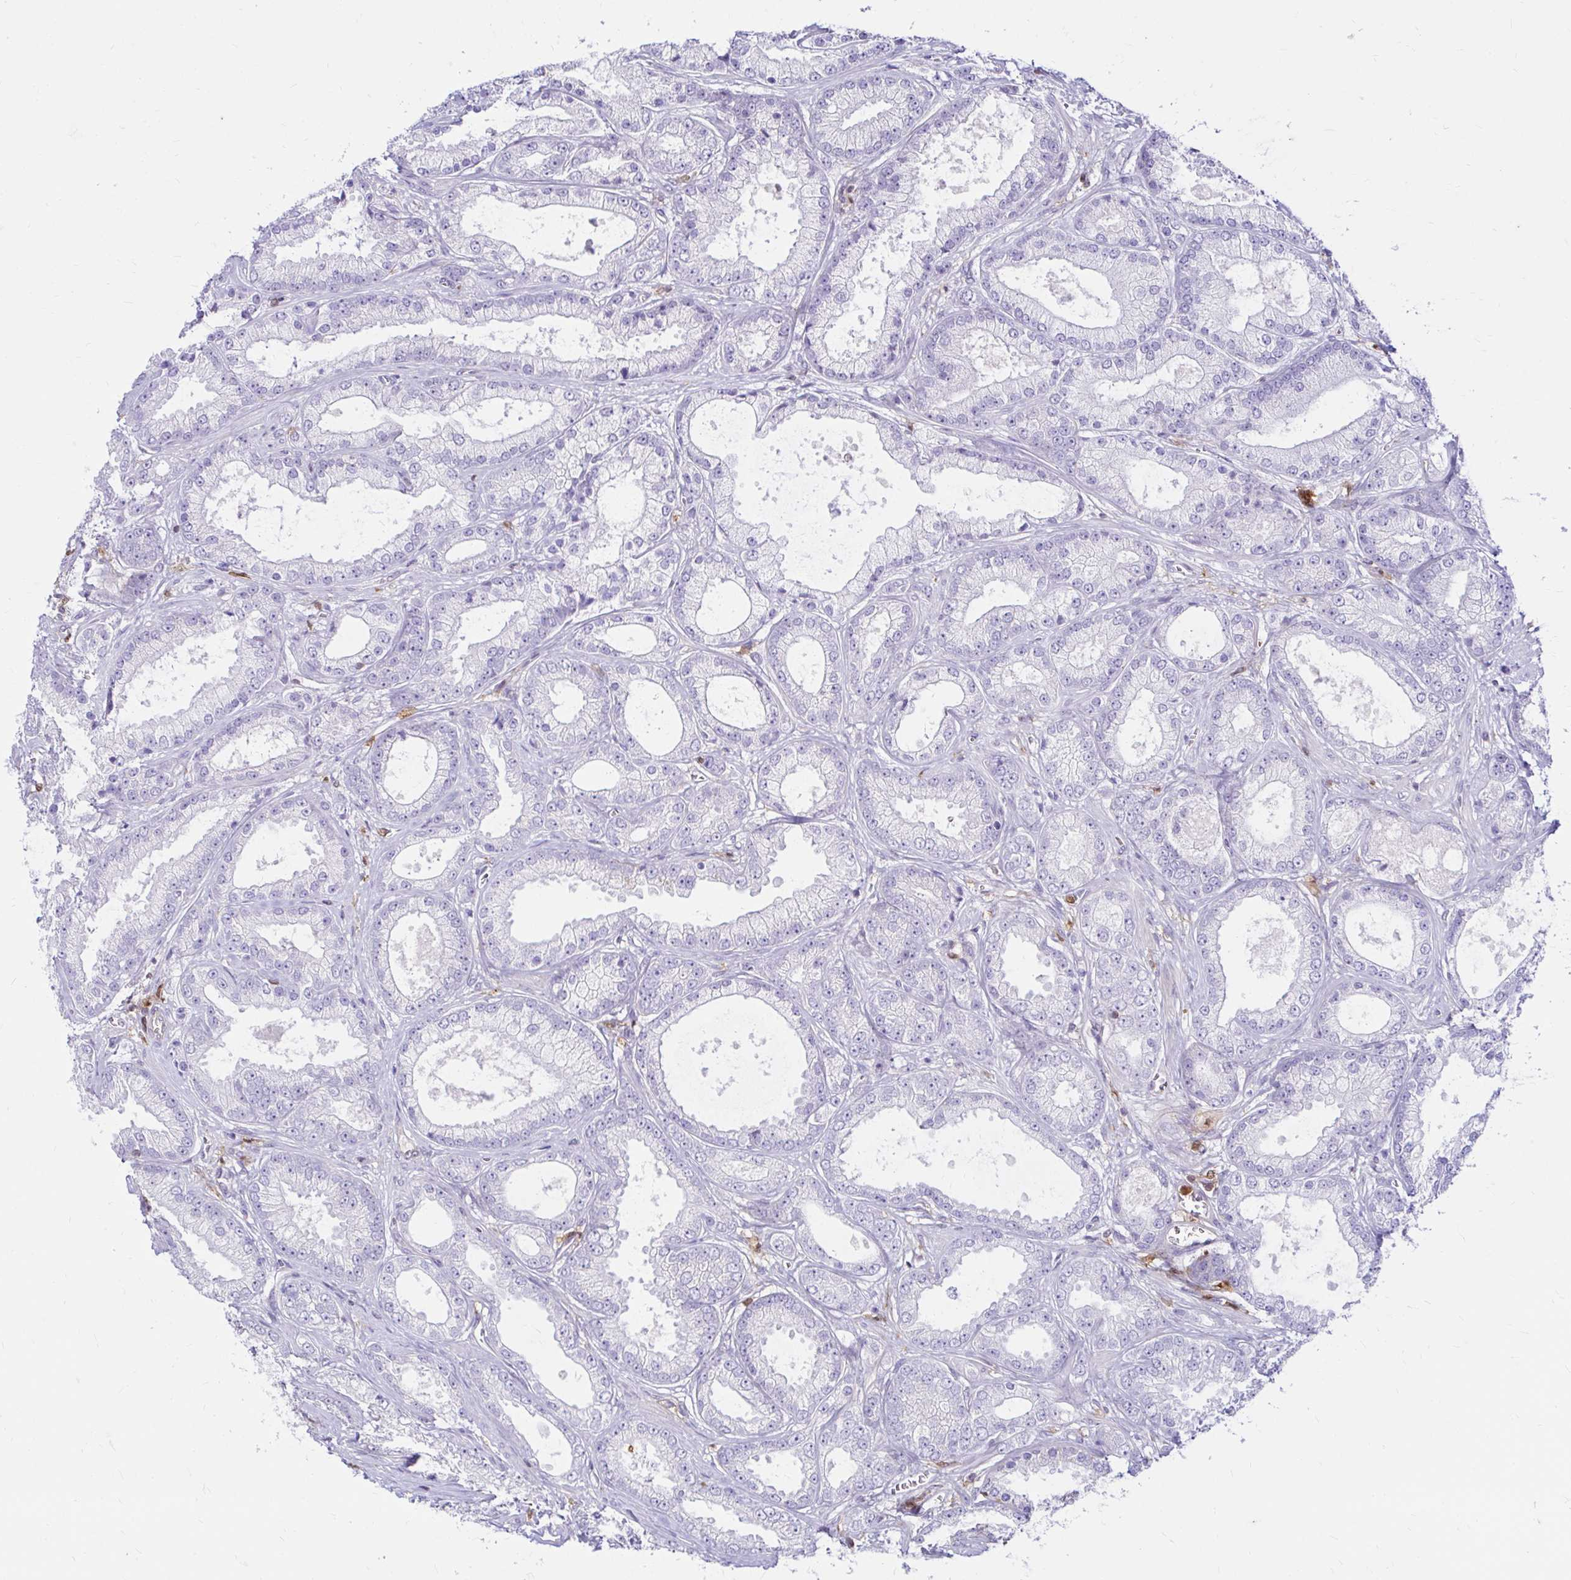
{"staining": {"intensity": "negative", "quantity": "none", "location": "none"}, "tissue": "prostate cancer", "cell_type": "Tumor cells", "image_type": "cancer", "snomed": [{"axis": "morphology", "description": "Adenocarcinoma, High grade"}, {"axis": "topography", "description": "Prostate"}], "caption": "Tumor cells are negative for protein expression in human high-grade adenocarcinoma (prostate). (Brightfield microscopy of DAB (3,3'-diaminobenzidine) immunohistochemistry (IHC) at high magnification).", "gene": "PYCARD", "patient": {"sex": "male", "age": 67}}